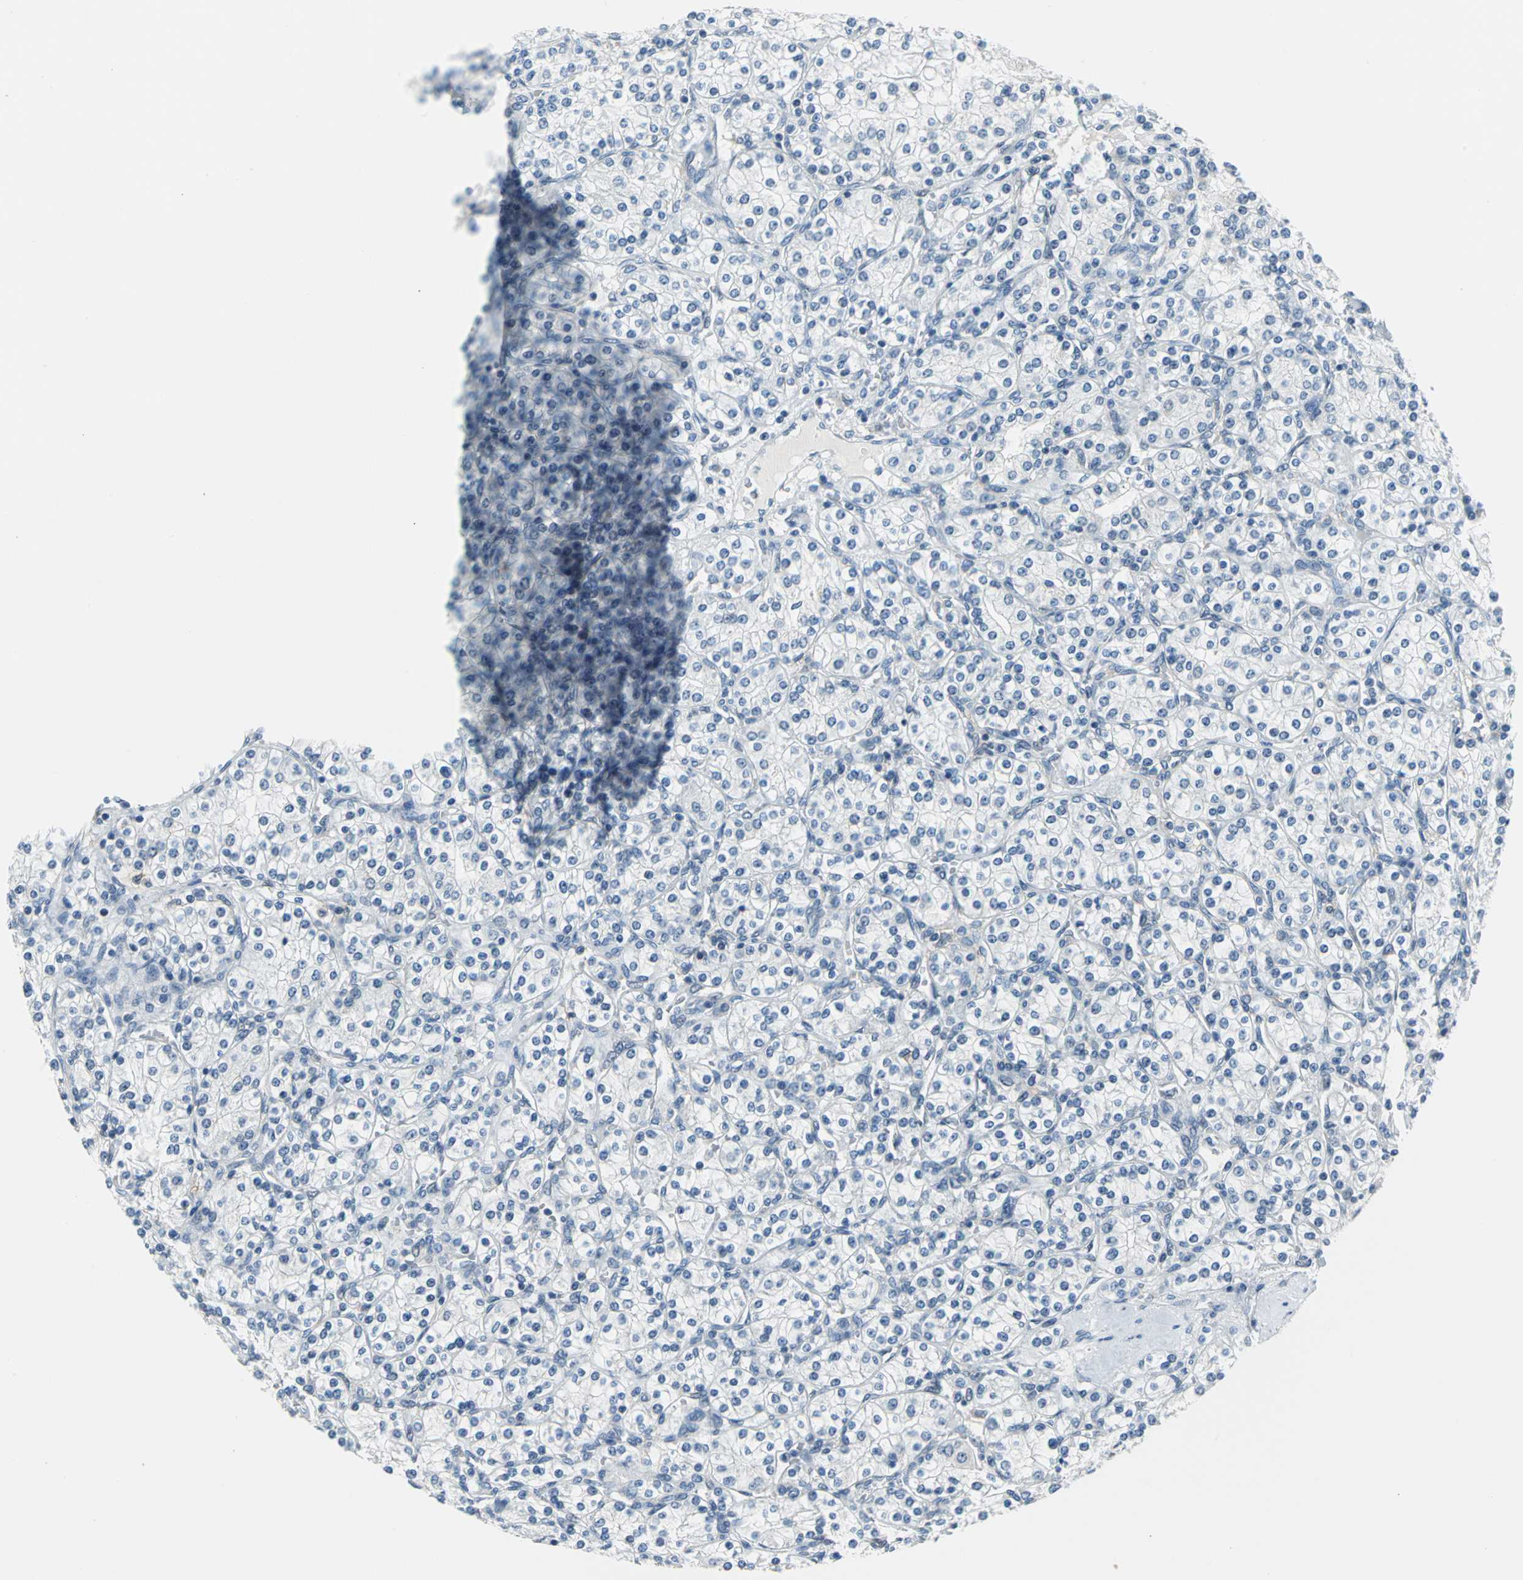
{"staining": {"intensity": "negative", "quantity": "none", "location": "none"}, "tissue": "renal cancer", "cell_type": "Tumor cells", "image_type": "cancer", "snomed": [{"axis": "morphology", "description": "Adenocarcinoma, NOS"}, {"axis": "topography", "description": "Kidney"}], "caption": "A photomicrograph of human renal adenocarcinoma is negative for staining in tumor cells.", "gene": "ZNF415", "patient": {"sex": "male", "age": 77}}